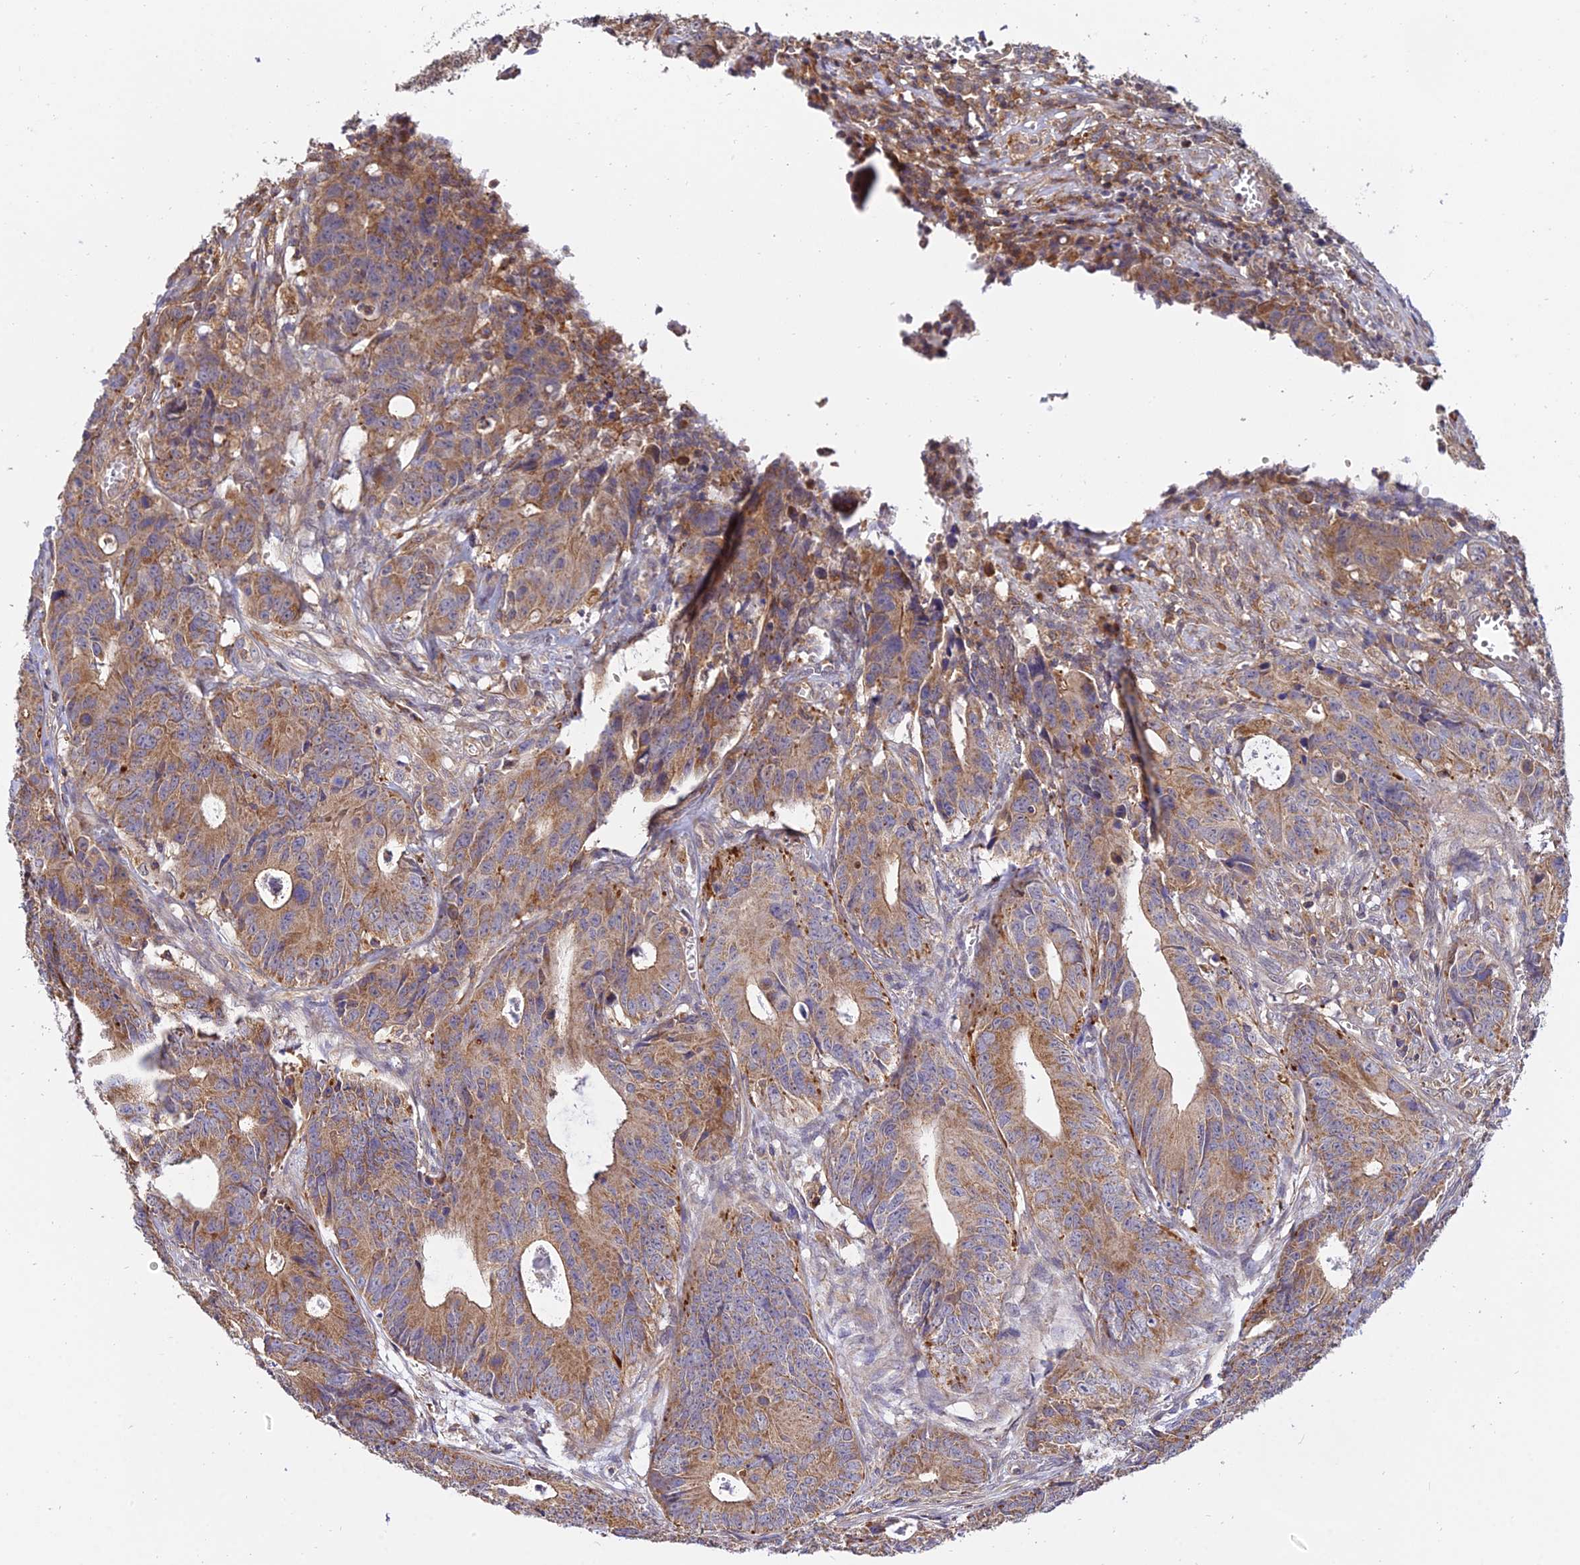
{"staining": {"intensity": "moderate", "quantity": ">75%", "location": "cytoplasmic/membranous"}, "tissue": "colorectal cancer", "cell_type": "Tumor cells", "image_type": "cancer", "snomed": [{"axis": "morphology", "description": "Adenocarcinoma, NOS"}, {"axis": "topography", "description": "Colon"}], "caption": "Brown immunohistochemical staining in colorectal adenocarcinoma displays moderate cytoplasmic/membranous positivity in about >75% of tumor cells.", "gene": "ARL8B", "patient": {"sex": "female", "age": 57}}